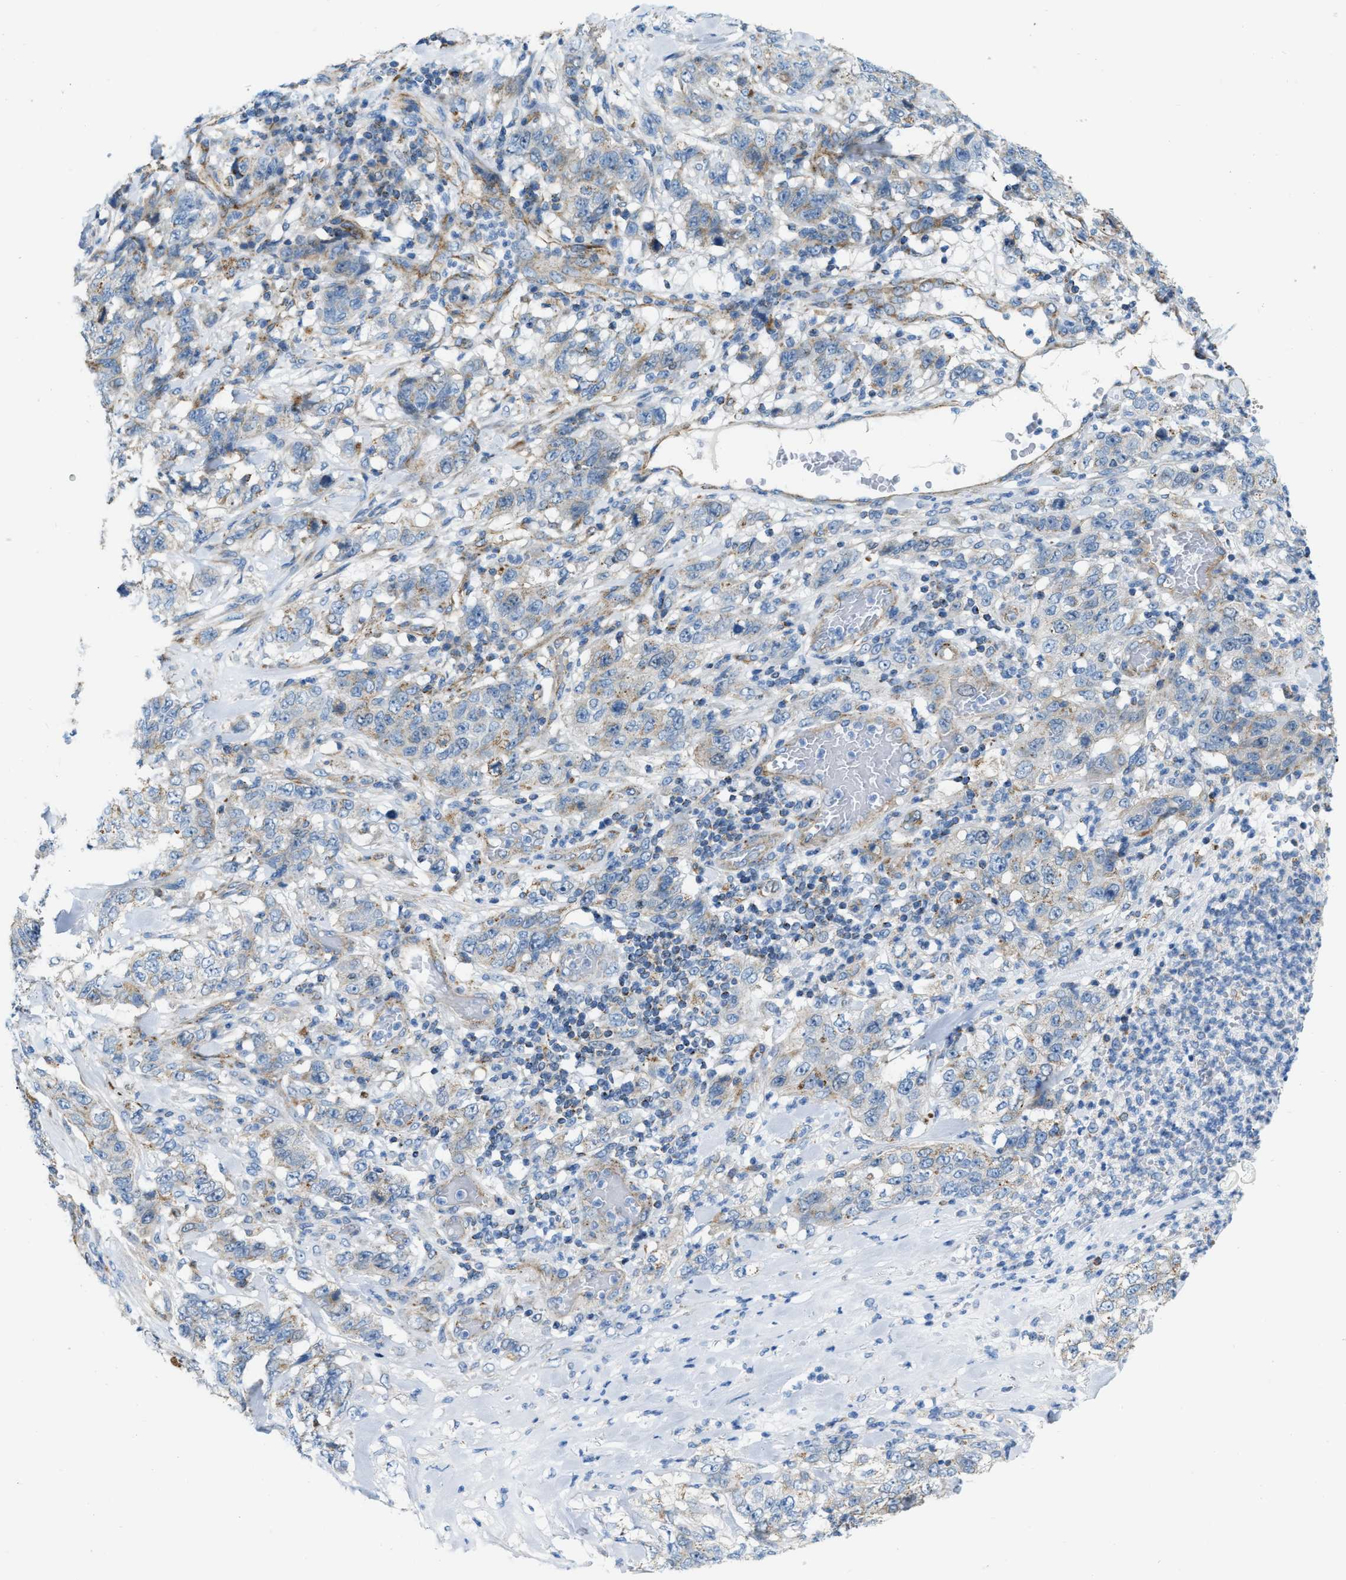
{"staining": {"intensity": "weak", "quantity": "25%-75%", "location": "cytoplasmic/membranous"}, "tissue": "stomach cancer", "cell_type": "Tumor cells", "image_type": "cancer", "snomed": [{"axis": "morphology", "description": "Adenocarcinoma, NOS"}, {"axis": "topography", "description": "Stomach"}], "caption": "Protein staining displays weak cytoplasmic/membranous expression in about 25%-75% of tumor cells in stomach cancer (adenocarcinoma). (Stains: DAB (3,3'-diaminobenzidine) in brown, nuclei in blue, Microscopy: brightfield microscopy at high magnification).", "gene": "JADE1", "patient": {"sex": "male", "age": 48}}